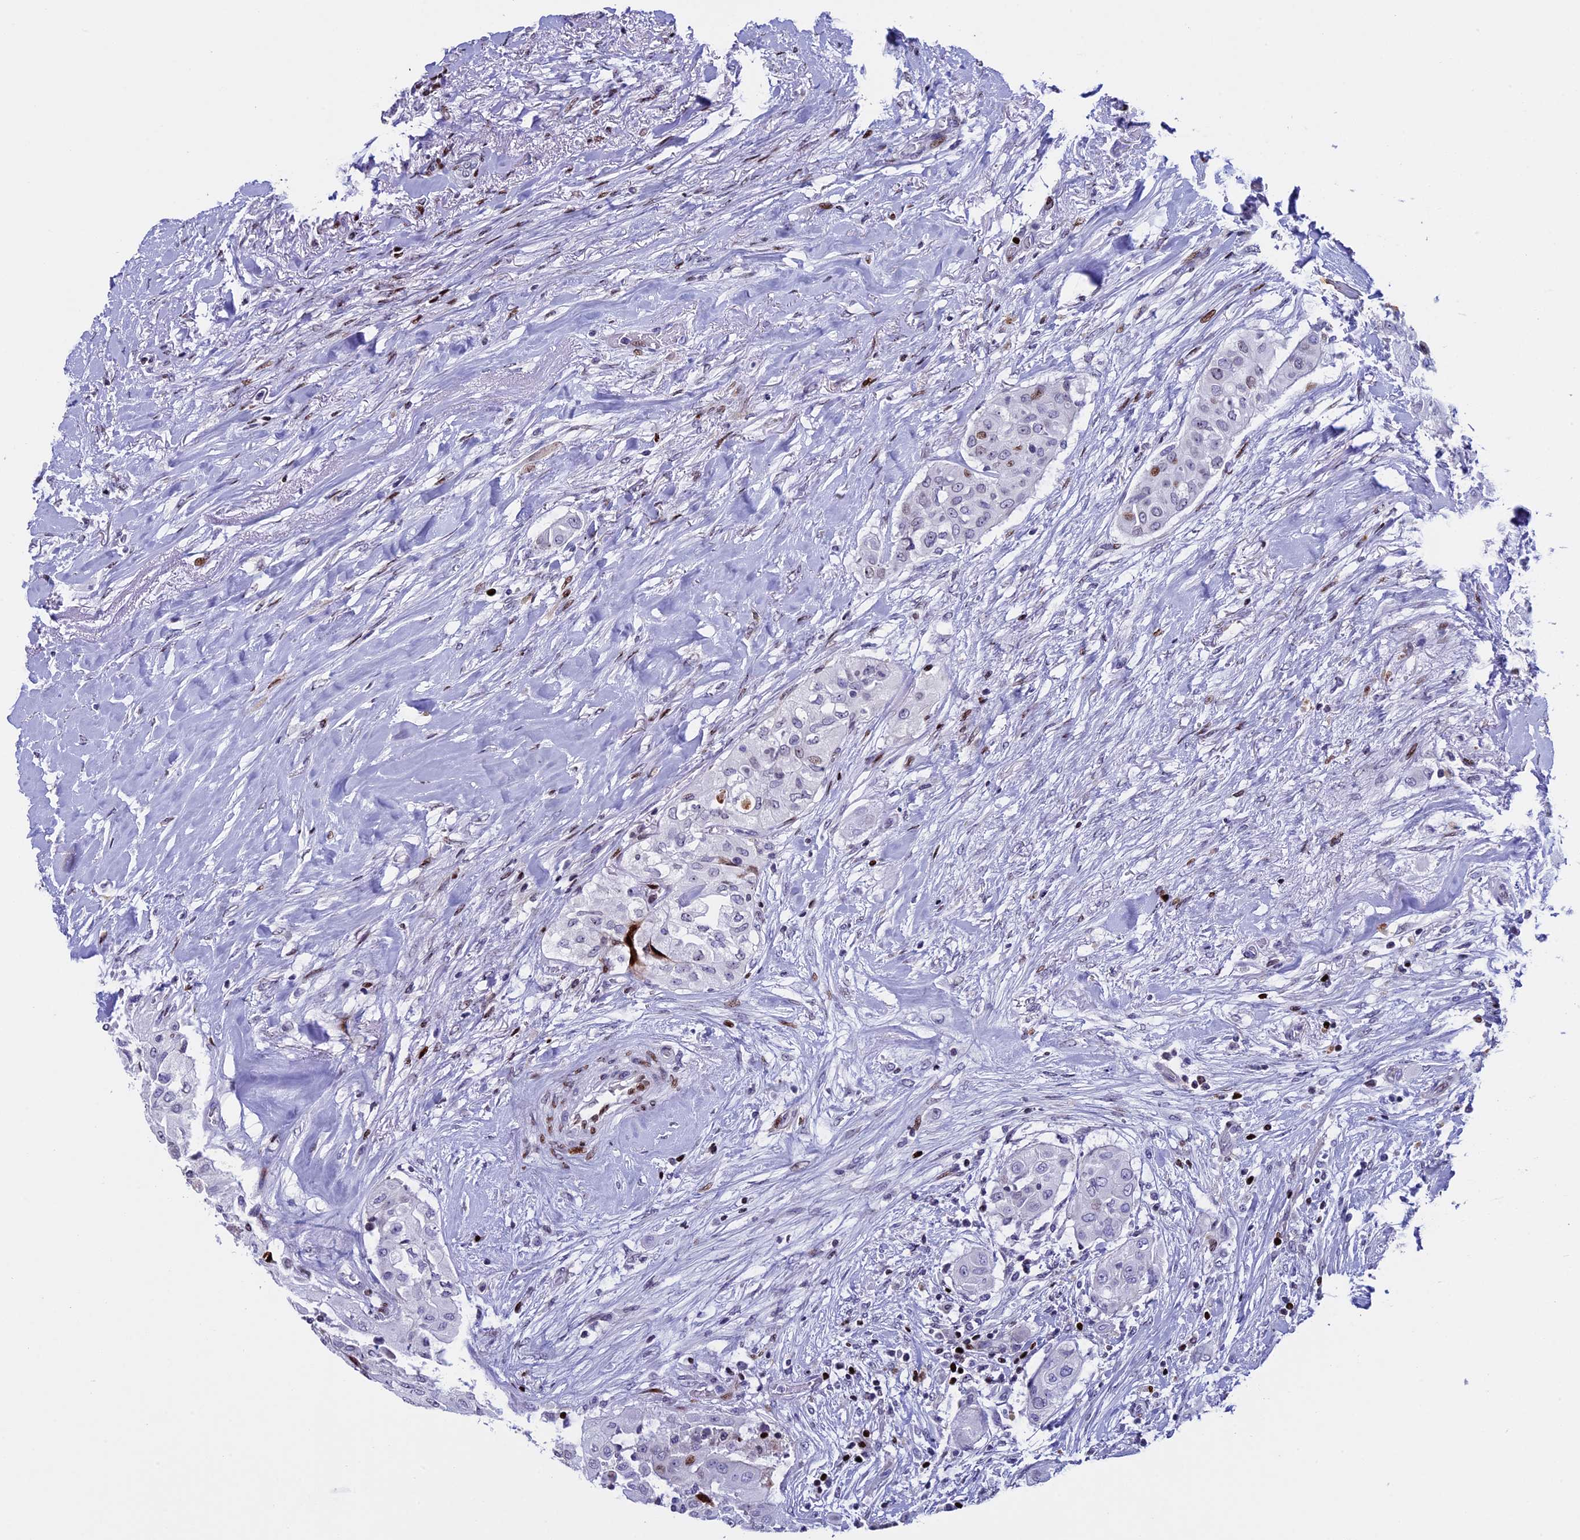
{"staining": {"intensity": "strong", "quantity": "<25%", "location": "nuclear"}, "tissue": "thyroid cancer", "cell_type": "Tumor cells", "image_type": "cancer", "snomed": [{"axis": "morphology", "description": "Papillary adenocarcinoma, NOS"}, {"axis": "topography", "description": "Thyroid gland"}], "caption": "Strong nuclear protein expression is identified in approximately <25% of tumor cells in thyroid cancer.", "gene": "BTBD3", "patient": {"sex": "female", "age": 59}}